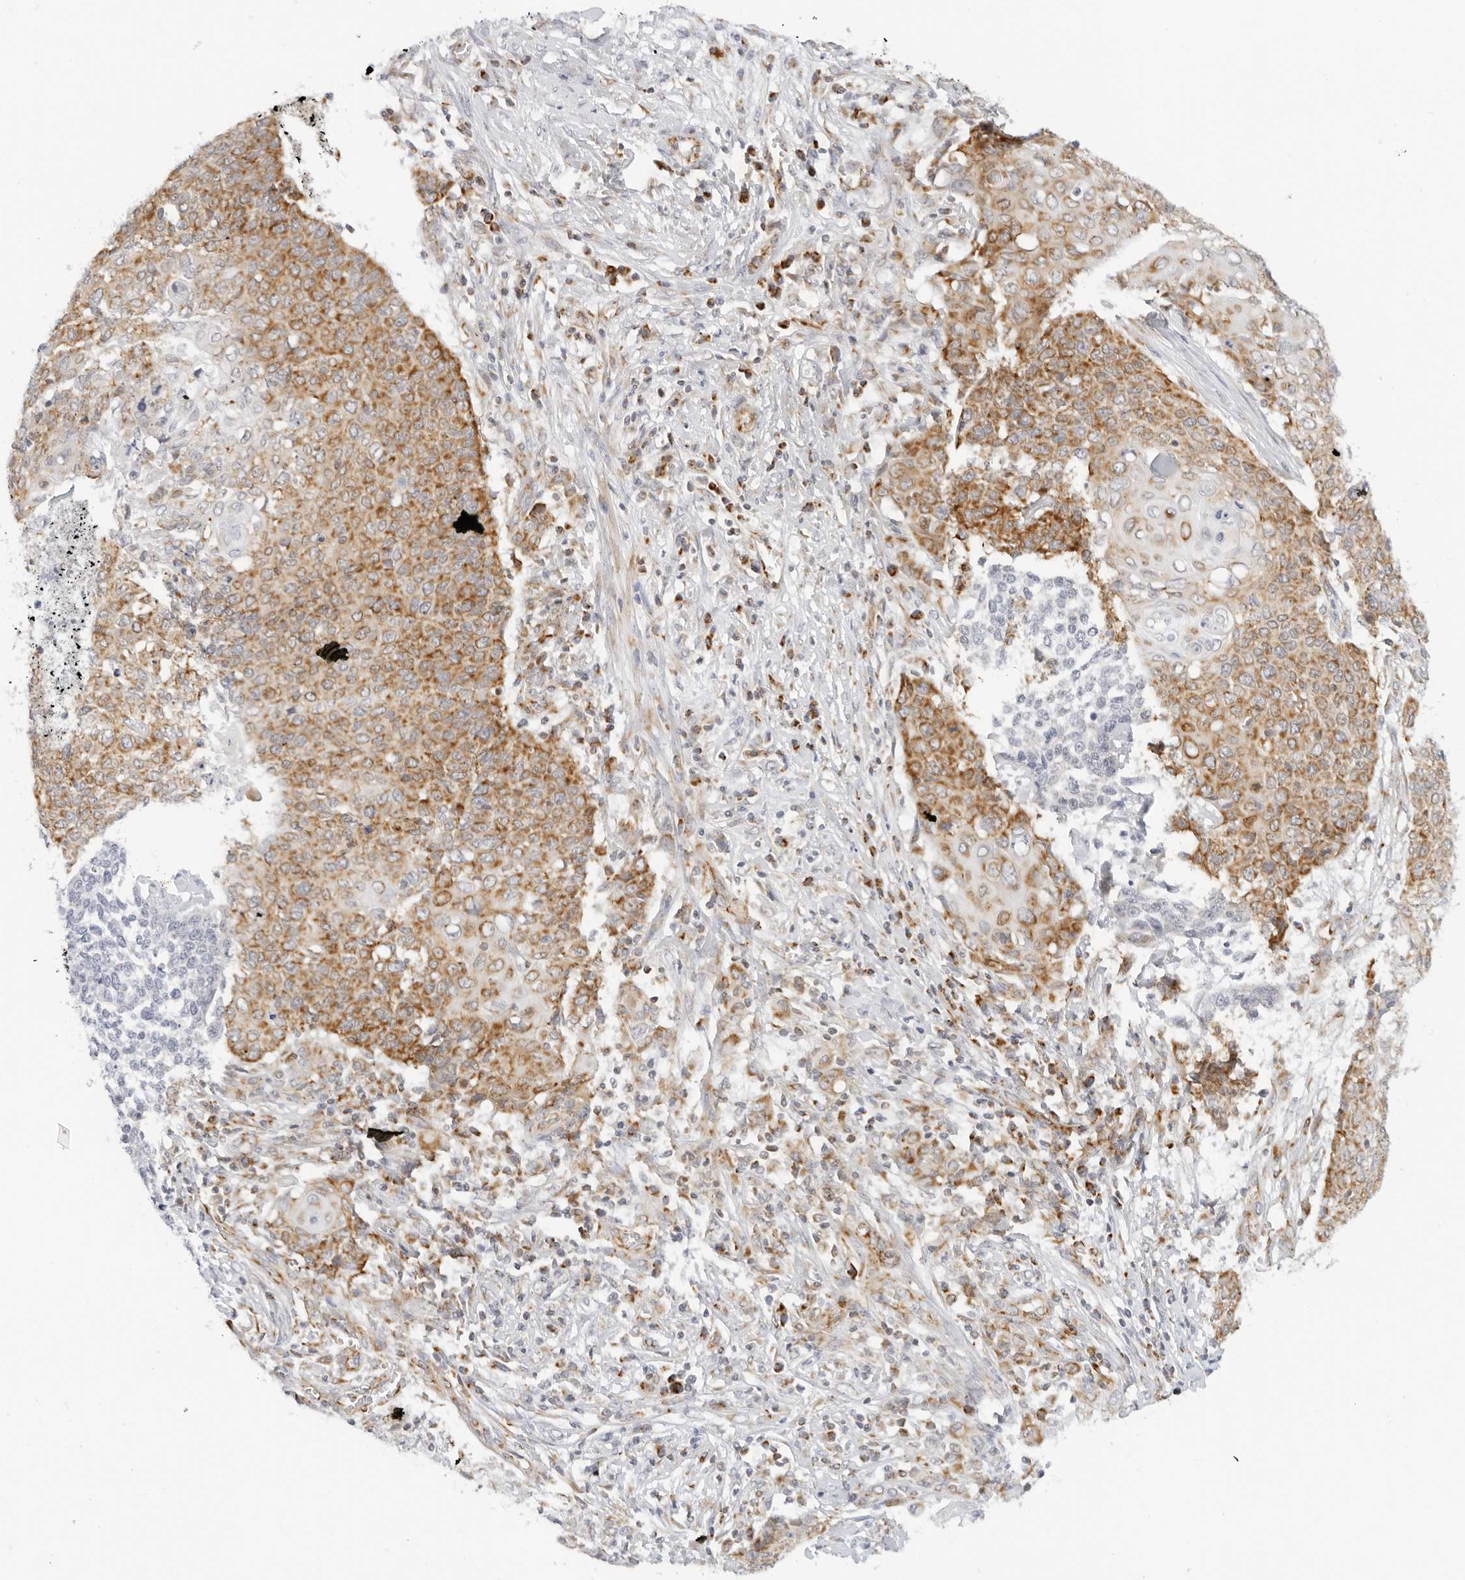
{"staining": {"intensity": "moderate", "quantity": ">75%", "location": "cytoplasmic/membranous"}, "tissue": "cervical cancer", "cell_type": "Tumor cells", "image_type": "cancer", "snomed": [{"axis": "morphology", "description": "Squamous cell carcinoma, NOS"}, {"axis": "topography", "description": "Cervix"}], "caption": "This is a photomicrograph of immunohistochemistry staining of cervical cancer (squamous cell carcinoma), which shows moderate staining in the cytoplasmic/membranous of tumor cells.", "gene": "RC3H1", "patient": {"sex": "female", "age": 39}}